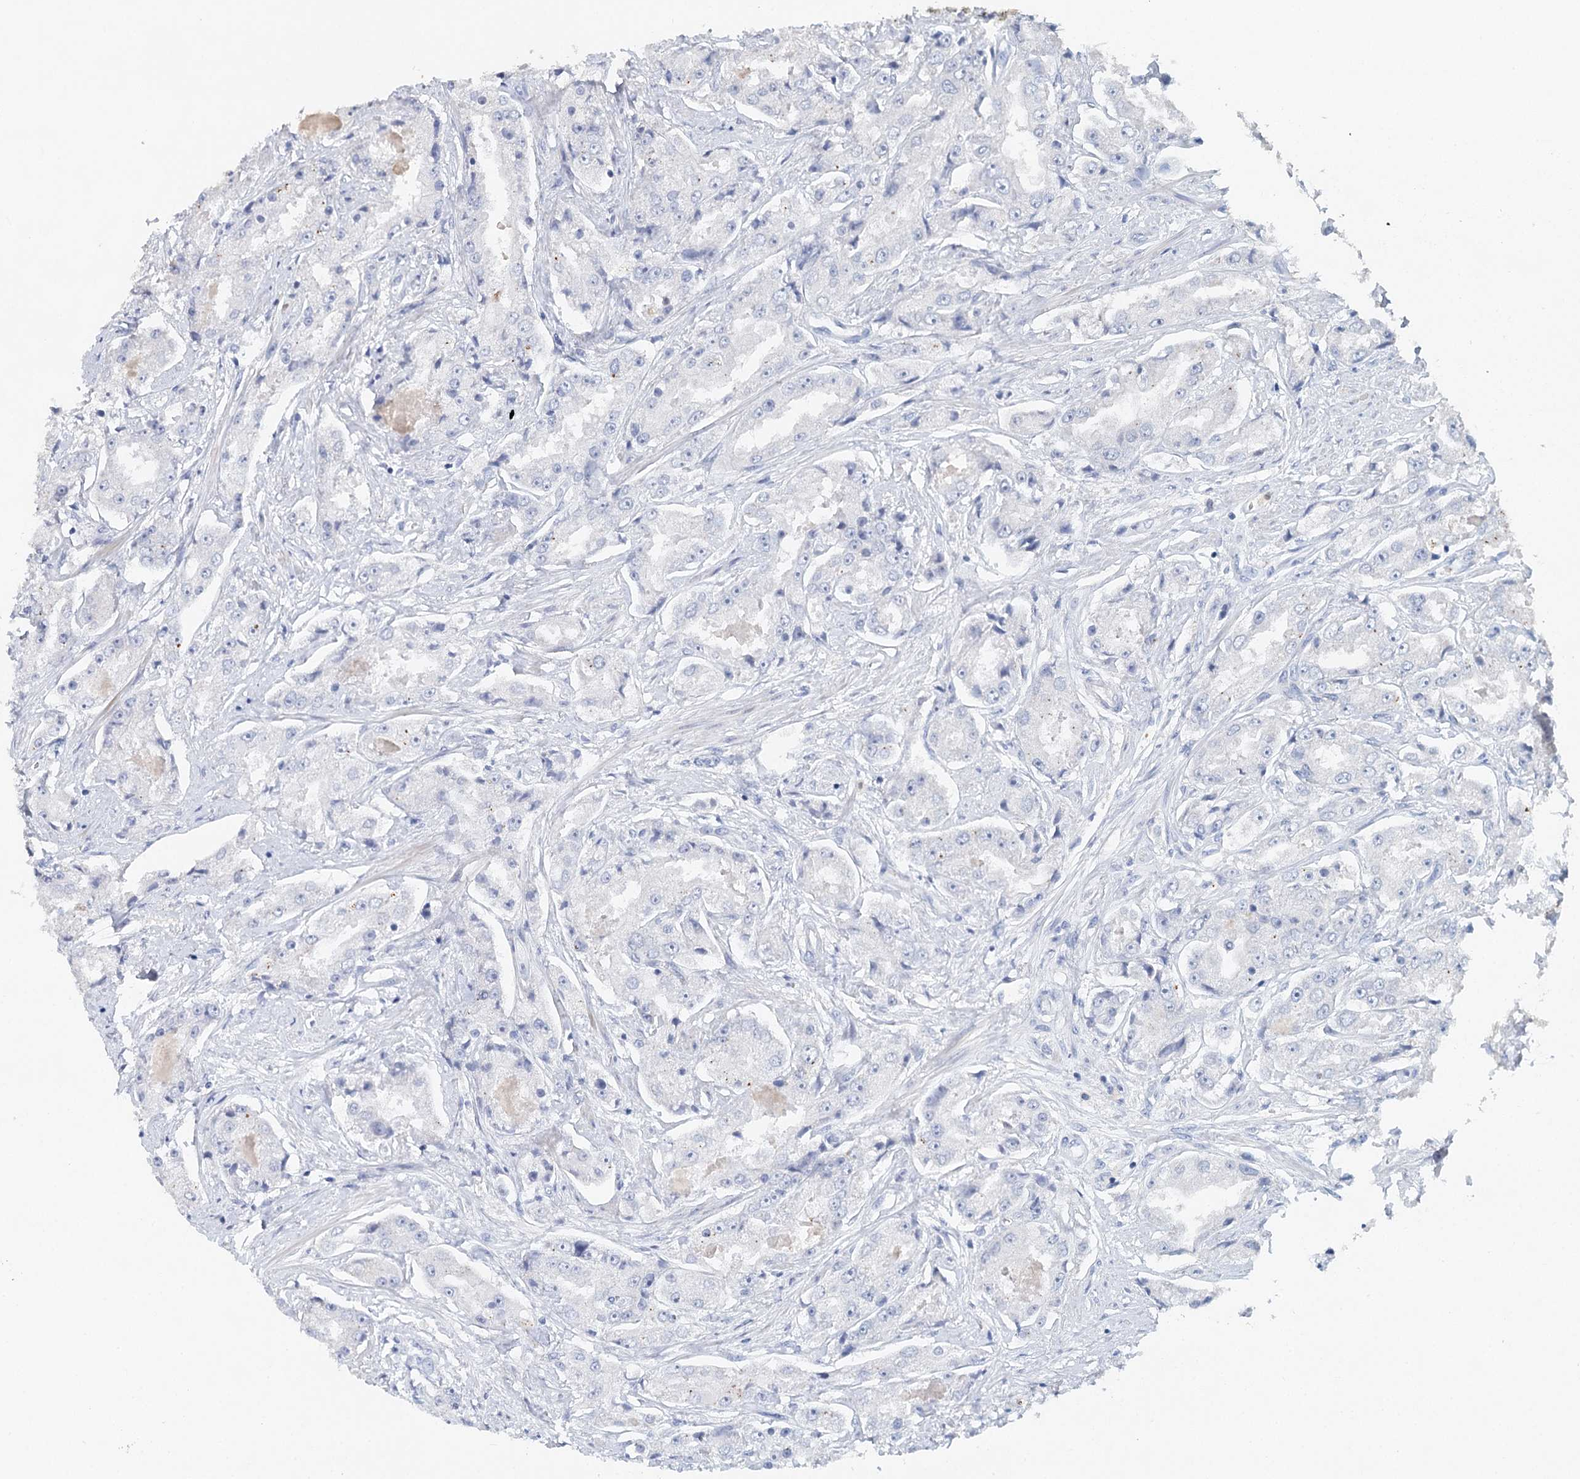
{"staining": {"intensity": "negative", "quantity": "none", "location": "none"}, "tissue": "prostate cancer", "cell_type": "Tumor cells", "image_type": "cancer", "snomed": [{"axis": "morphology", "description": "Adenocarcinoma, High grade"}, {"axis": "topography", "description": "Prostate"}], "caption": "High power microscopy histopathology image of an immunohistochemistry image of prostate high-grade adenocarcinoma, revealing no significant staining in tumor cells.", "gene": "MYL6B", "patient": {"sex": "male", "age": 73}}